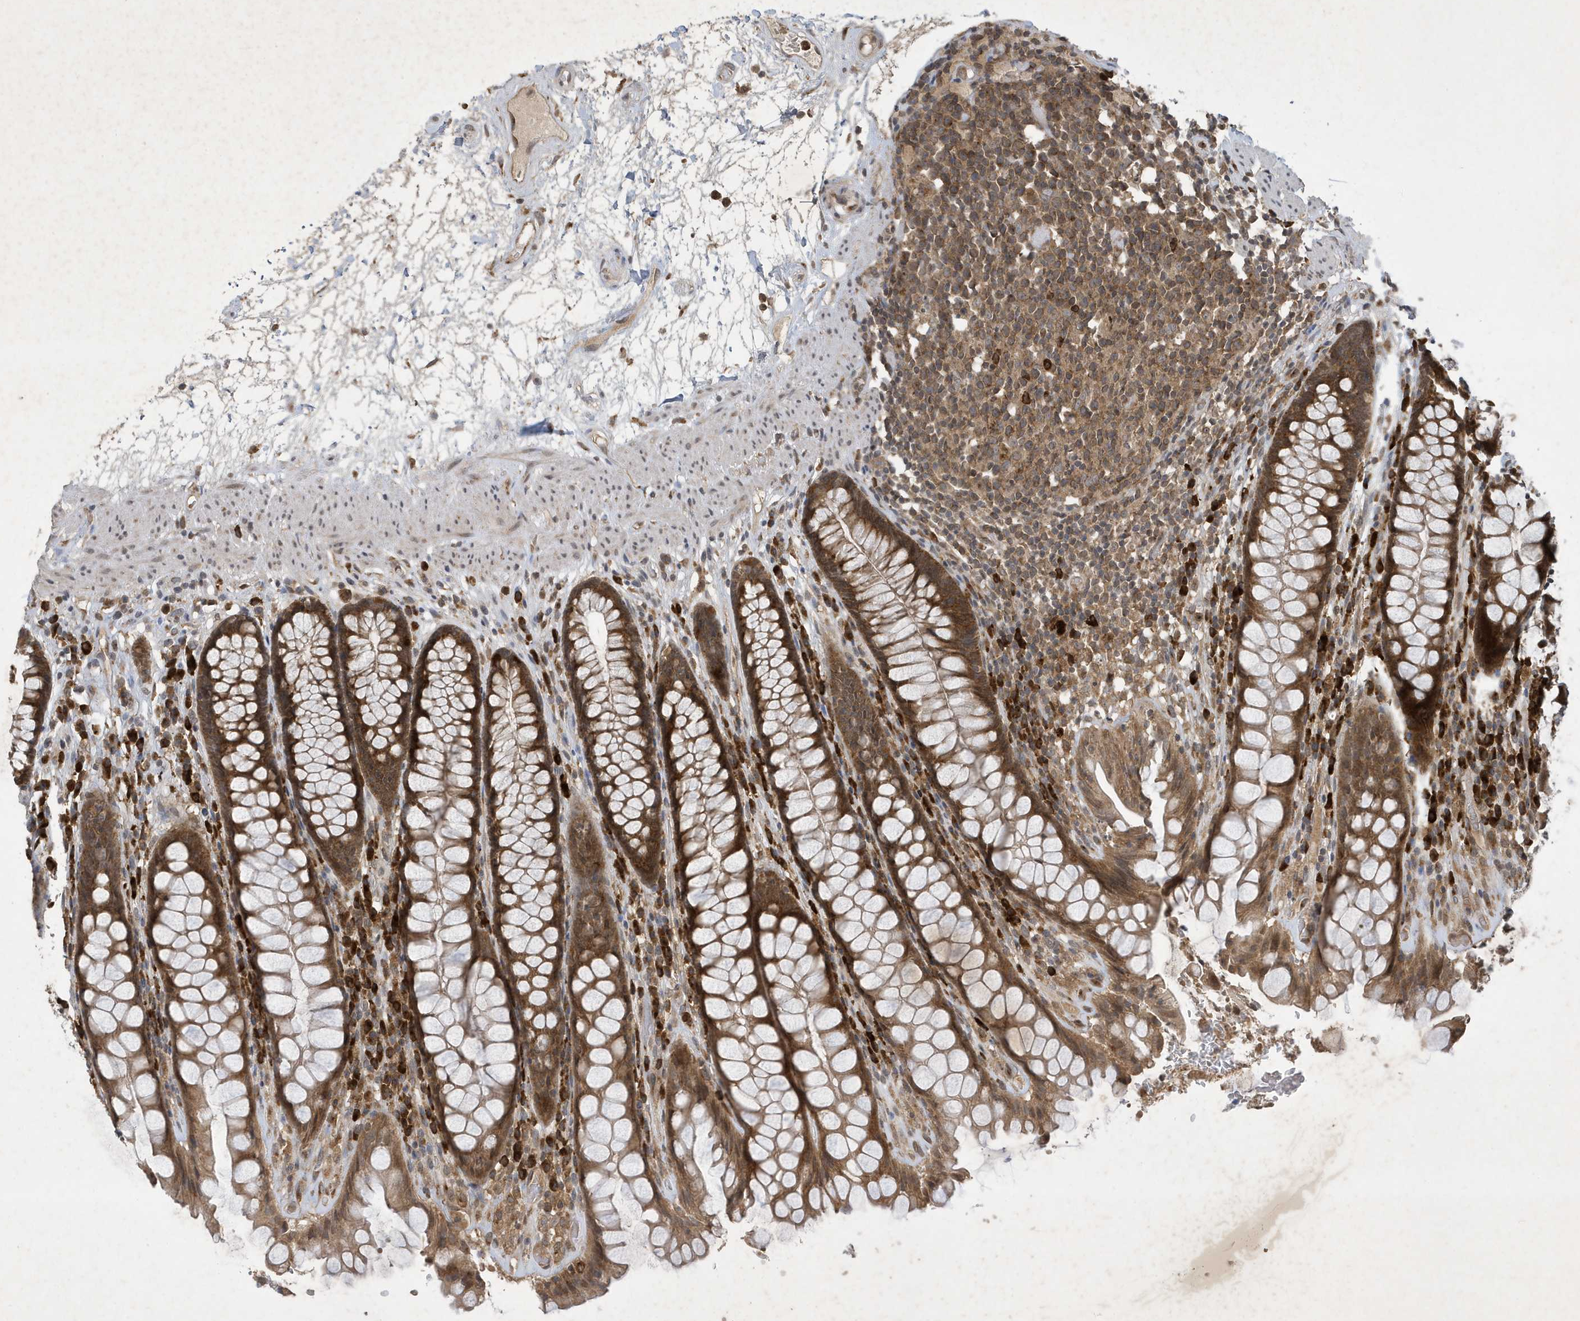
{"staining": {"intensity": "moderate", "quantity": ">75%", "location": "cytoplasmic/membranous,nuclear"}, "tissue": "rectum", "cell_type": "Glandular cells", "image_type": "normal", "snomed": [{"axis": "morphology", "description": "Normal tissue, NOS"}, {"axis": "topography", "description": "Rectum"}], "caption": "IHC (DAB (3,3'-diaminobenzidine)) staining of normal rectum demonstrates moderate cytoplasmic/membranous,nuclear protein expression in about >75% of glandular cells.", "gene": "STX10", "patient": {"sex": "male", "age": 64}}